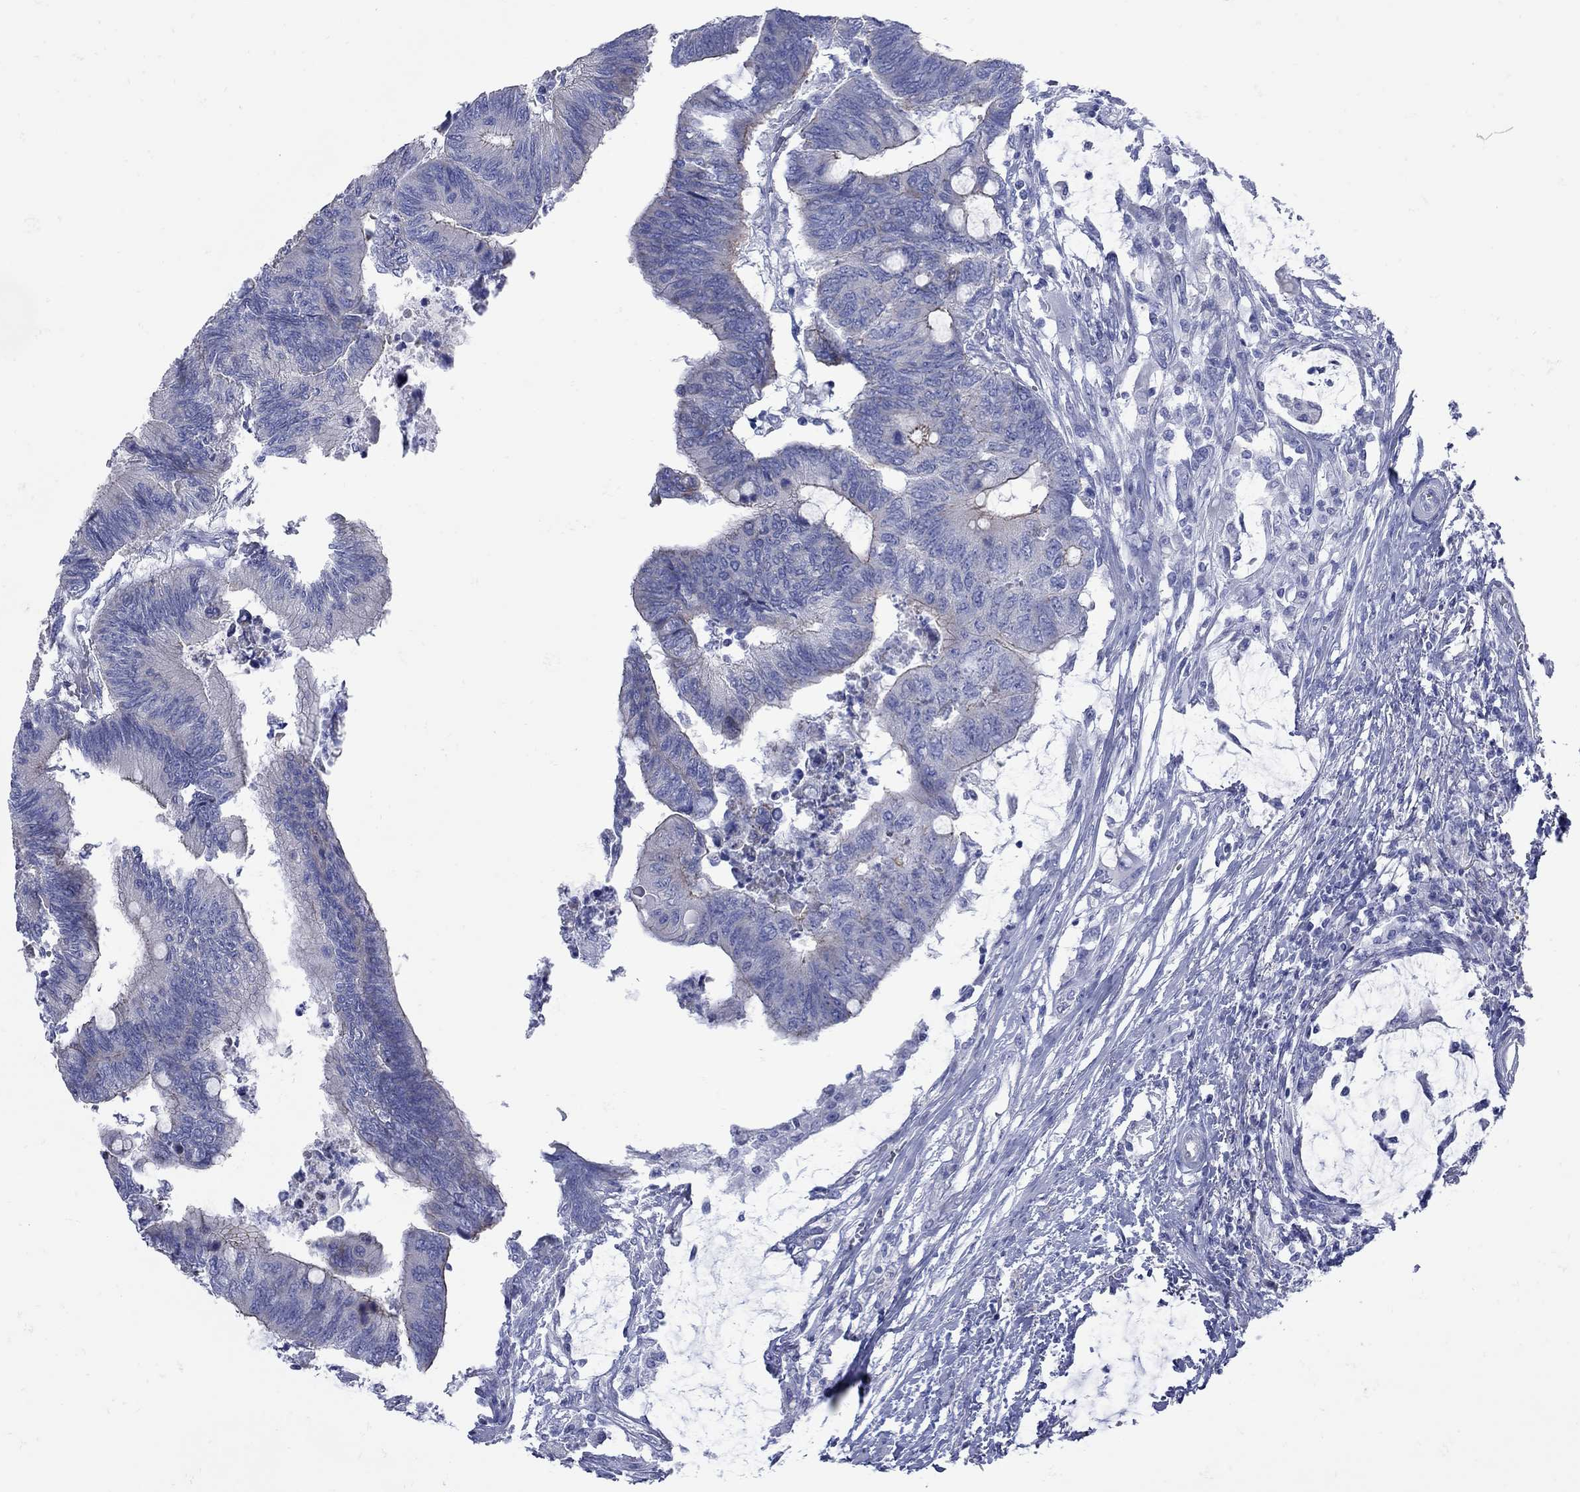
{"staining": {"intensity": "moderate", "quantity": "<25%", "location": "cytoplasmic/membranous"}, "tissue": "colorectal cancer", "cell_type": "Tumor cells", "image_type": "cancer", "snomed": [{"axis": "morphology", "description": "Normal tissue, NOS"}, {"axis": "morphology", "description": "Adenocarcinoma, NOS"}, {"axis": "topography", "description": "Rectum"}, {"axis": "topography", "description": "Peripheral nerve tissue"}], "caption": "This is a photomicrograph of immunohistochemistry staining of adenocarcinoma (colorectal), which shows moderate staining in the cytoplasmic/membranous of tumor cells.", "gene": "PDZD3", "patient": {"sex": "male", "age": 92}}